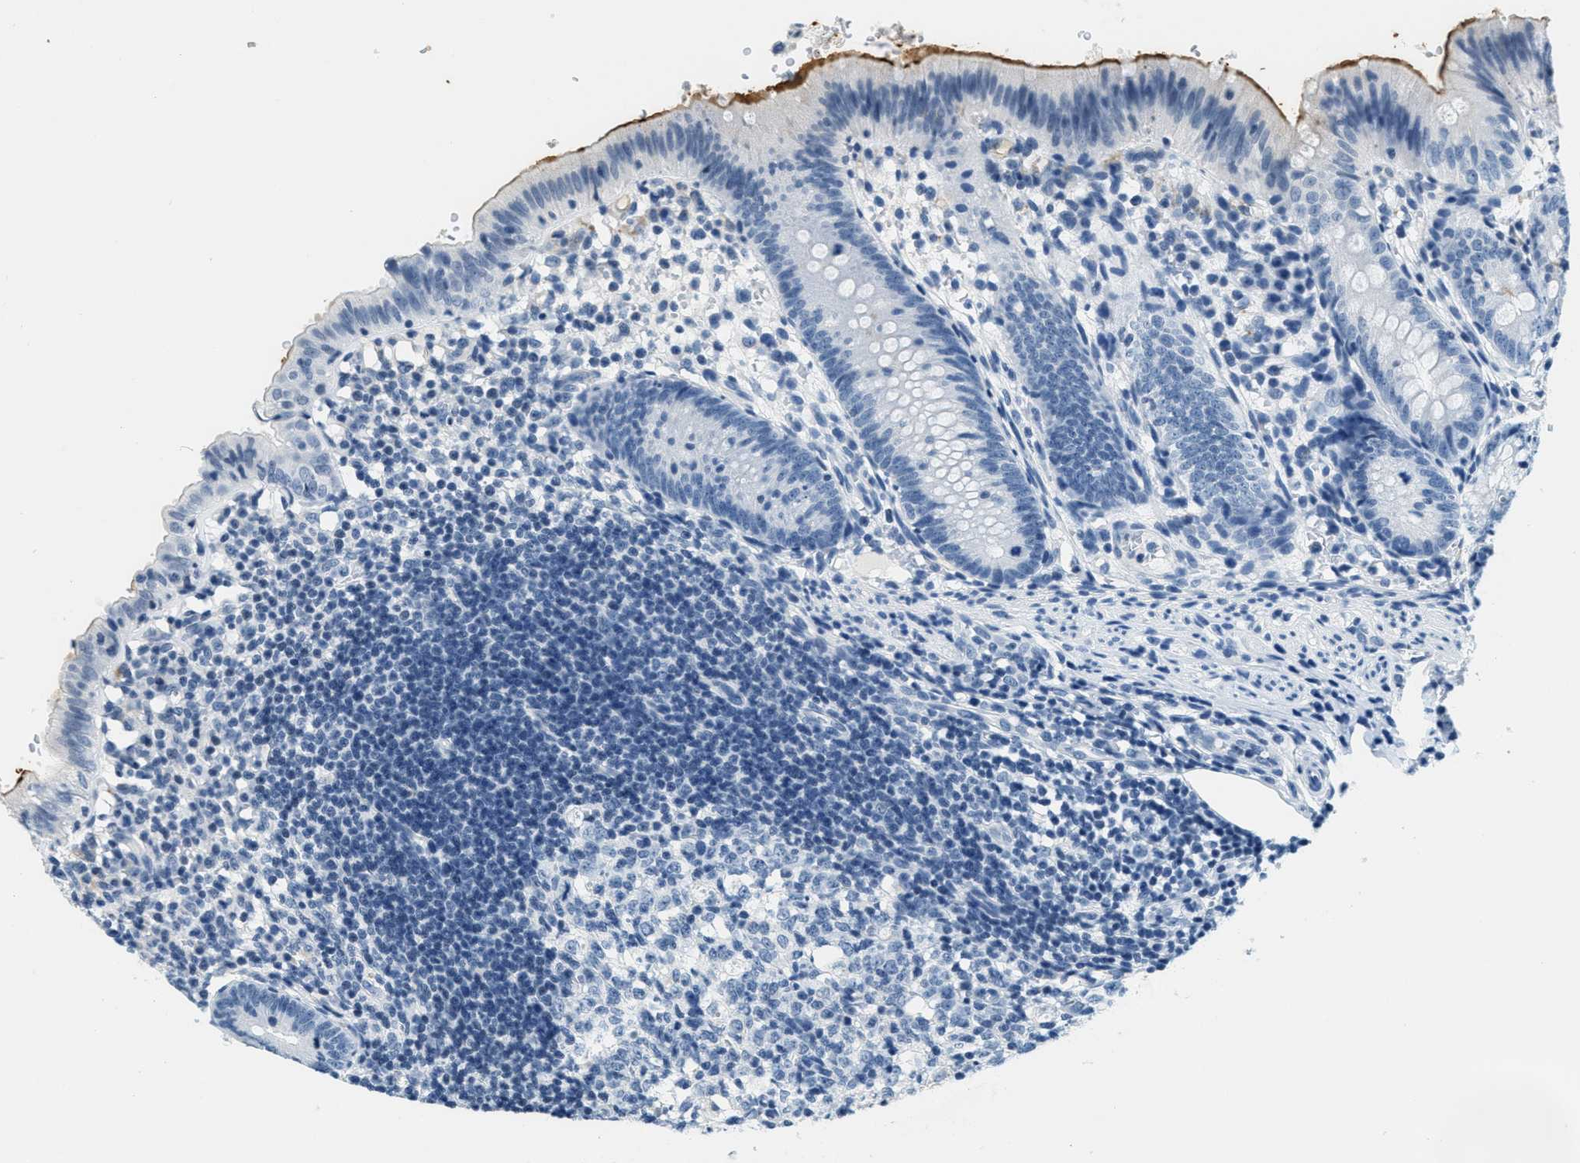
{"staining": {"intensity": "strong", "quantity": "25%-75%", "location": "cytoplasmic/membranous"}, "tissue": "appendix", "cell_type": "Glandular cells", "image_type": "normal", "snomed": [{"axis": "morphology", "description": "Normal tissue, NOS"}, {"axis": "topography", "description": "Appendix"}], "caption": "Strong cytoplasmic/membranous positivity is present in about 25%-75% of glandular cells in unremarkable appendix.", "gene": "CA4", "patient": {"sex": "male", "age": 1}}